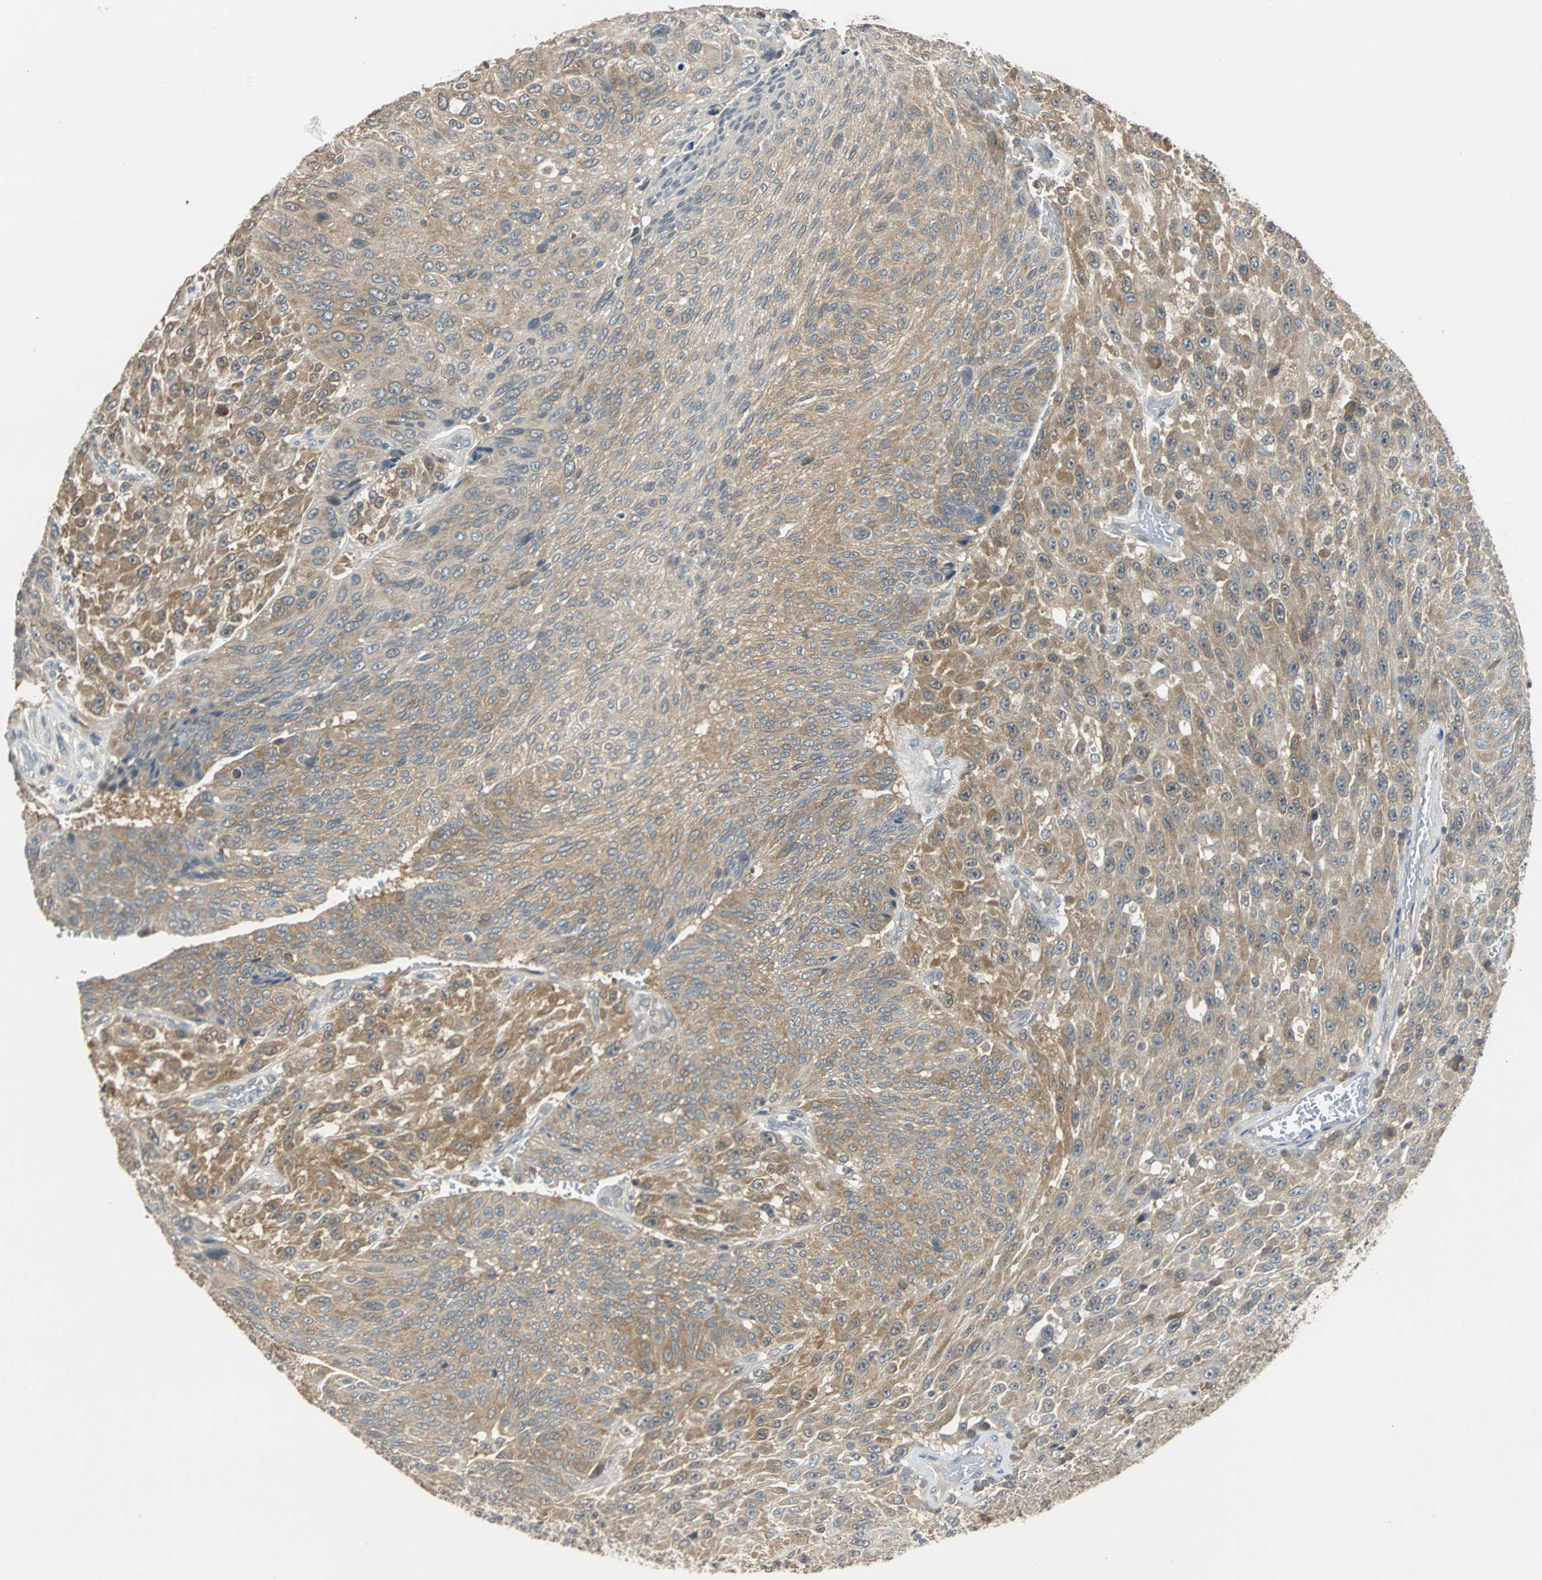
{"staining": {"intensity": "moderate", "quantity": "25%-75%", "location": "cytoplasmic/membranous"}, "tissue": "urothelial cancer", "cell_type": "Tumor cells", "image_type": "cancer", "snomed": [{"axis": "morphology", "description": "Urothelial carcinoma, High grade"}, {"axis": "topography", "description": "Urinary bladder"}], "caption": "Urothelial carcinoma (high-grade) stained with DAB IHC exhibits medium levels of moderate cytoplasmic/membranous staining in about 25%-75% of tumor cells.", "gene": "ABHD2", "patient": {"sex": "male", "age": 66}}